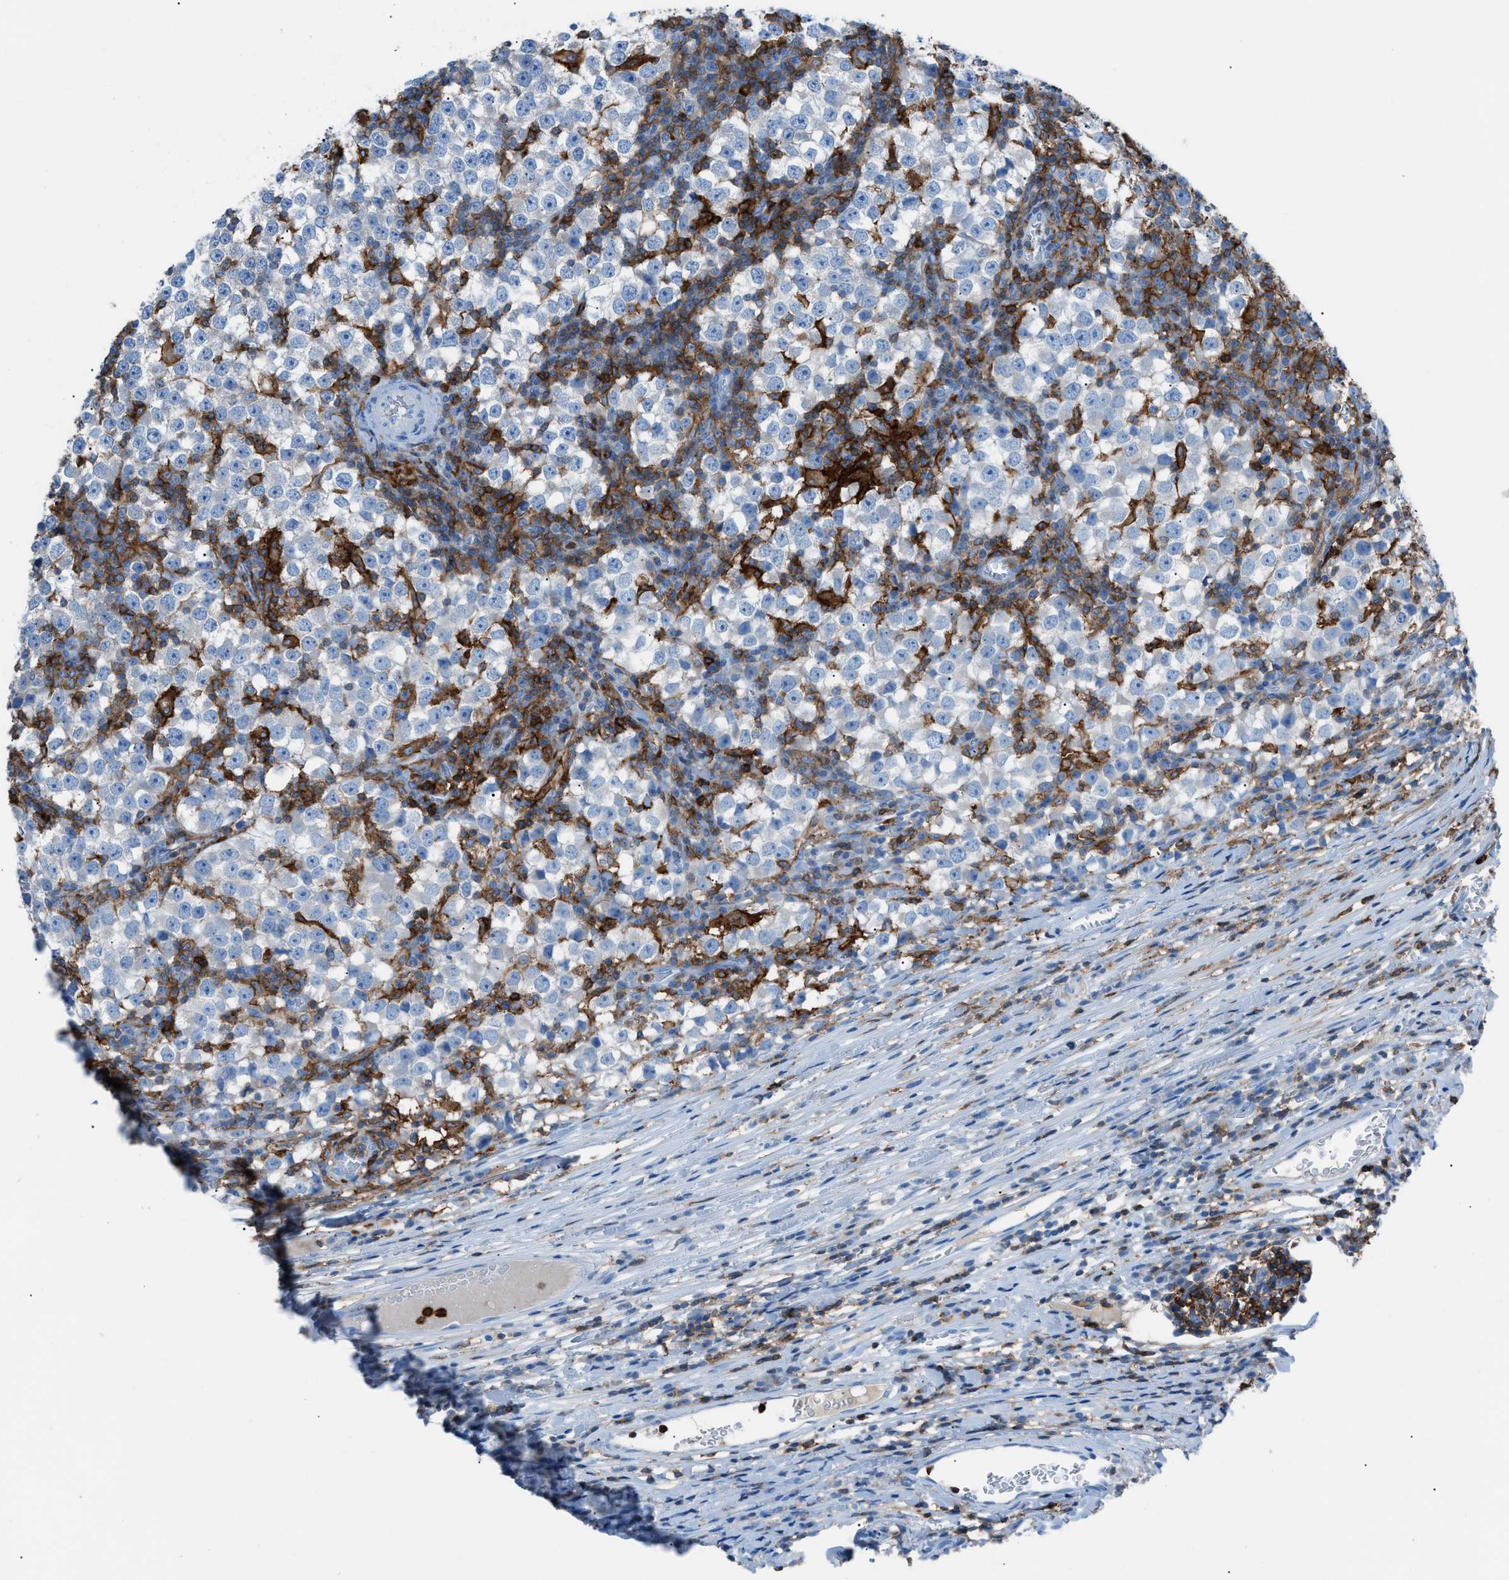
{"staining": {"intensity": "negative", "quantity": "none", "location": "none"}, "tissue": "testis cancer", "cell_type": "Tumor cells", "image_type": "cancer", "snomed": [{"axis": "morphology", "description": "Seminoma, NOS"}, {"axis": "topography", "description": "Testis"}], "caption": "IHC micrograph of neoplastic tissue: human testis cancer (seminoma) stained with DAB (3,3'-diaminobenzidine) displays no significant protein staining in tumor cells.", "gene": "ITGB2", "patient": {"sex": "male", "age": 65}}